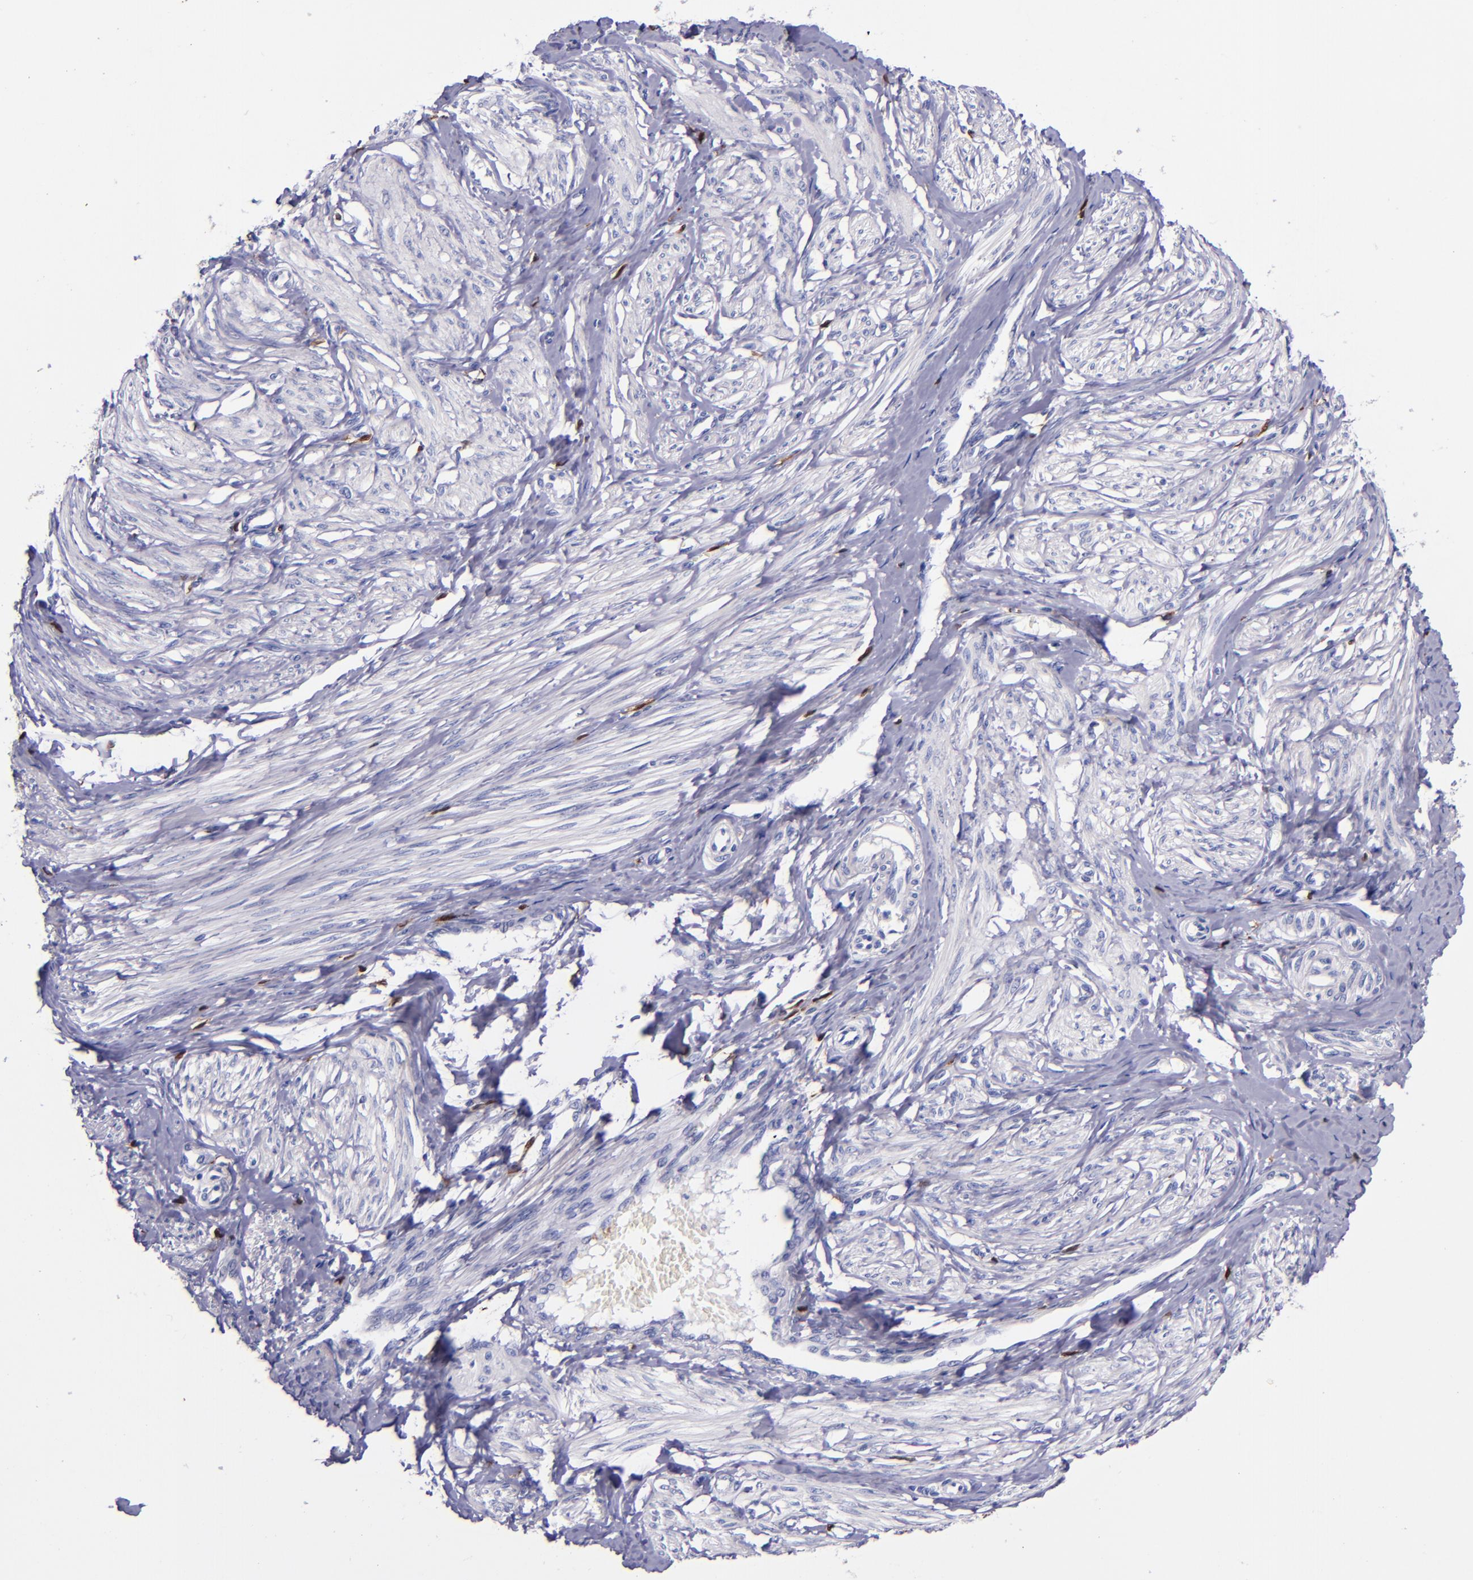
{"staining": {"intensity": "negative", "quantity": "none", "location": "none"}, "tissue": "smooth muscle", "cell_type": "Smooth muscle cells", "image_type": "normal", "snomed": [{"axis": "morphology", "description": "Normal tissue, NOS"}, {"axis": "topography", "description": "Smooth muscle"}, {"axis": "topography", "description": "Uterus"}], "caption": "DAB immunohistochemical staining of unremarkable human smooth muscle exhibits no significant positivity in smooth muscle cells. The staining was performed using DAB (3,3'-diaminobenzidine) to visualize the protein expression in brown, while the nuclei were stained in blue with hematoxylin (Magnification: 20x).", "gene": "F13A1", "patient": {"sex": "female", "age": 39}}